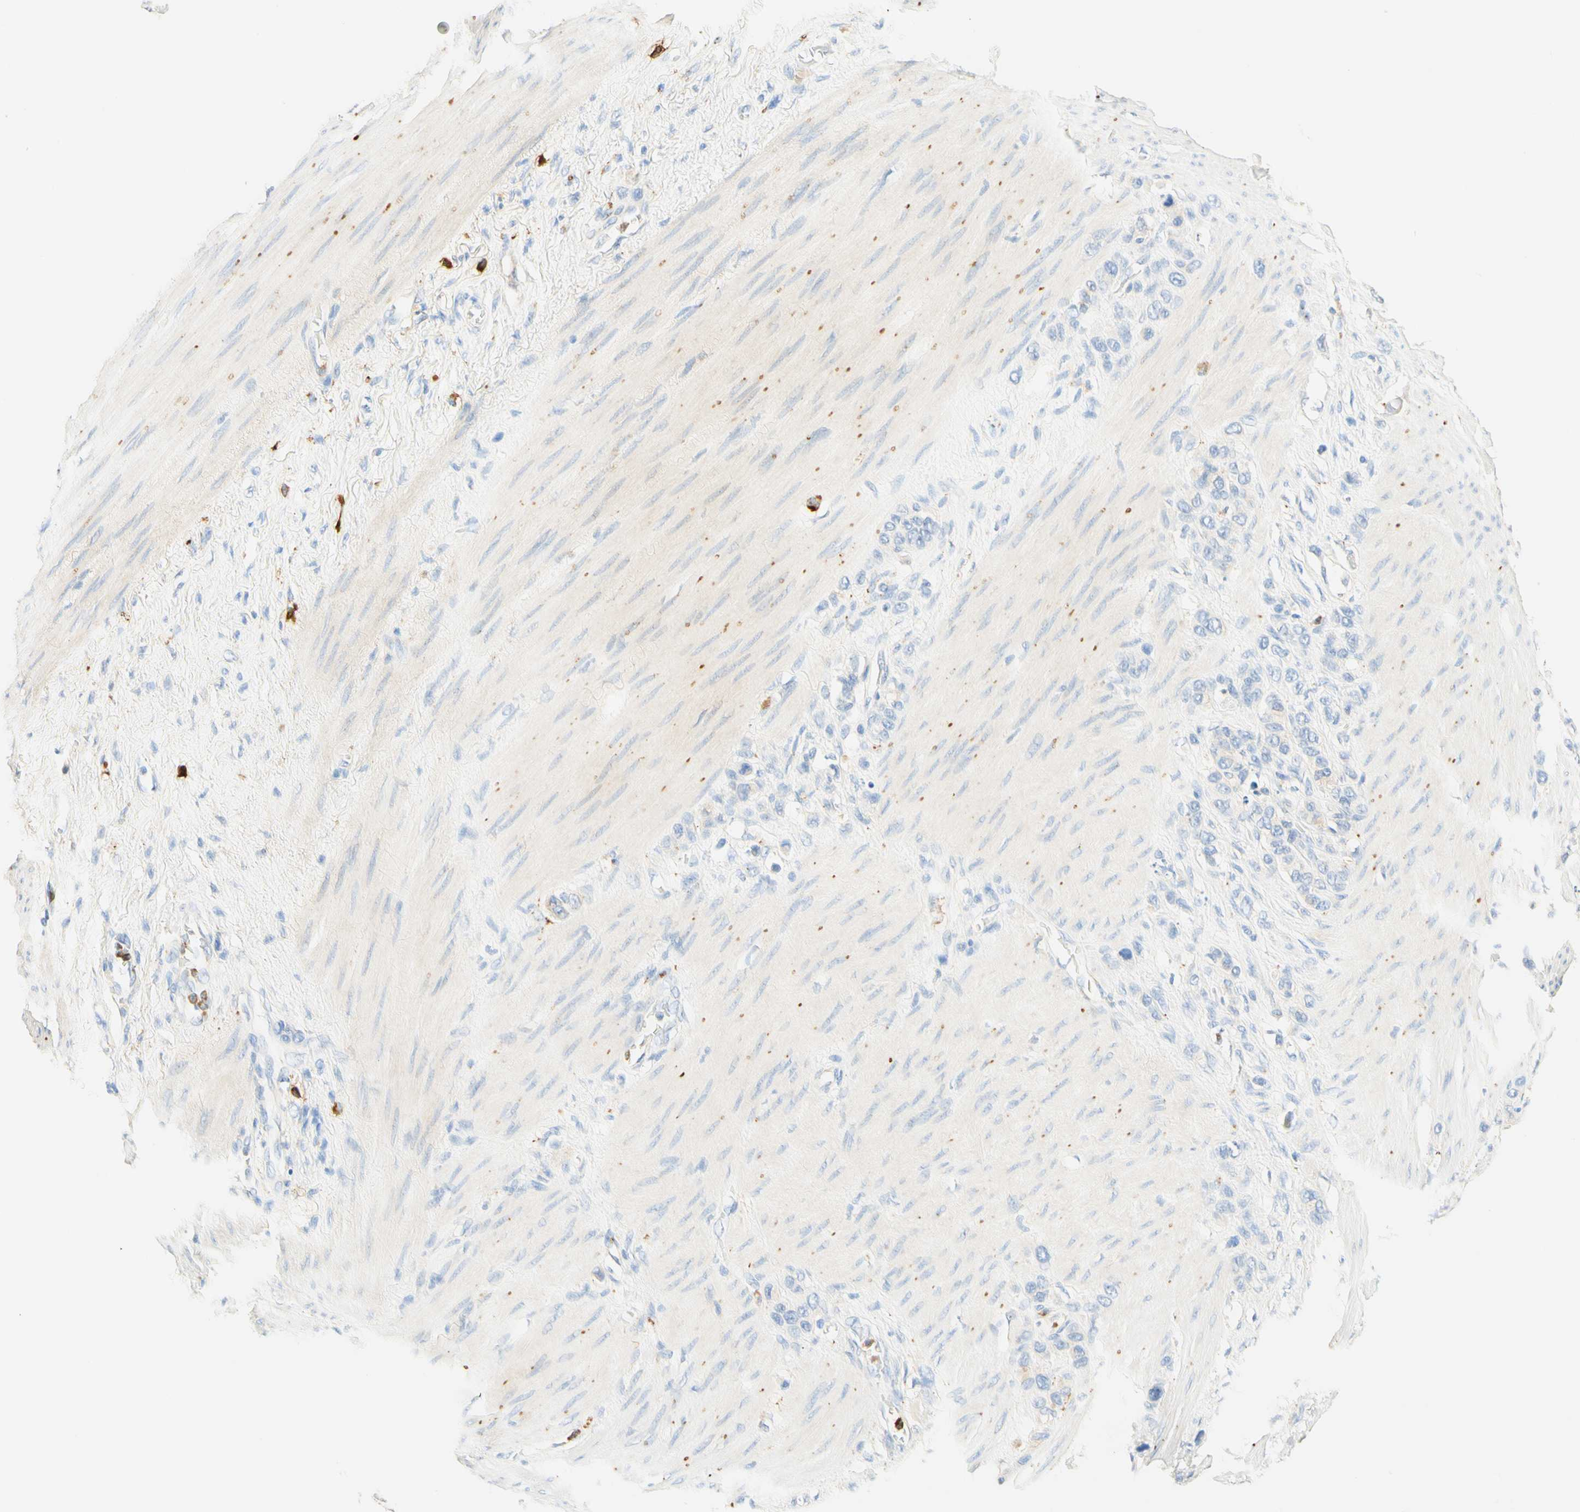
{"staining": {"intensity": "negative", "quantity": "none", "location": "none"}, "tissue": "stomach cancer", "cell_type": "Tumor cells", "image_type": "cancer", "snomed": [{"axis": "morphology", "description": "Adenocarcinoma, NOS"}, {"axis": "morphology", "description": "Adenocarcinoma, High grade"}, {"axis": "topography", "description": "Stomach, upper"}, {"axis": "topography", "description": "Stomach, lower"}], "caption": "Immunohistochemical staining of human high-grade adenocarcinoma (stomach) demonstrates no significant staining in tumor cells.", "gene": "CD63", "patient": {"sex": "female", "age": 65}}